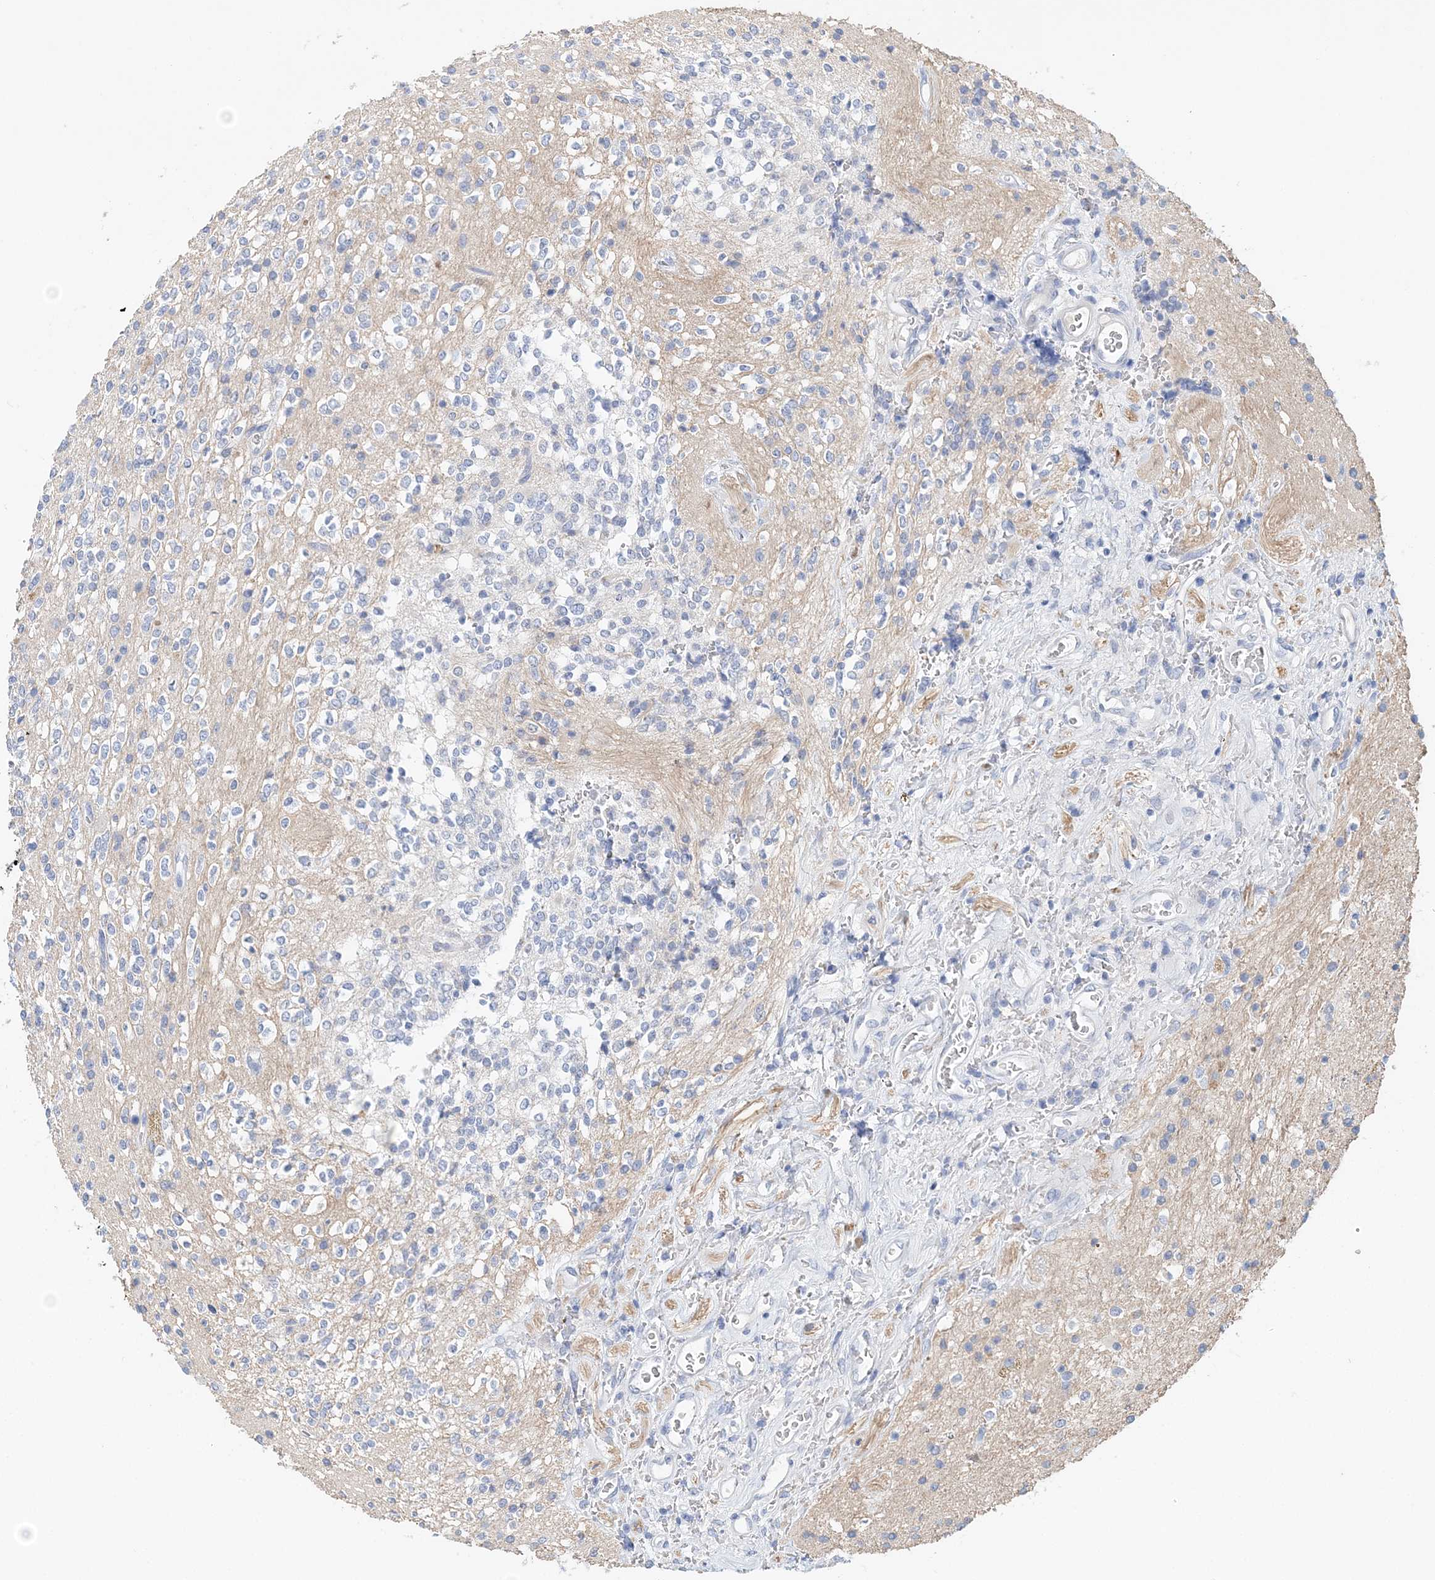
{"staining": {"intensity": "negative", "quantity": "none", "location": "none"}, "tissue": "glioma", "cell_type": "Tumor cells", "image_type": "cancer", "snomed": [{"axis": "morphology", "description": "Glioma, malignant, High grade"}, {"axis": "topography", "description": "Brain"}], "caption": "Histopathology image shows no protein staining in tumor cells of malignant glioma (high-grade) tissue.", "gene": "LRRIQ4", "patient": {"sex": "male", "age": 34}}